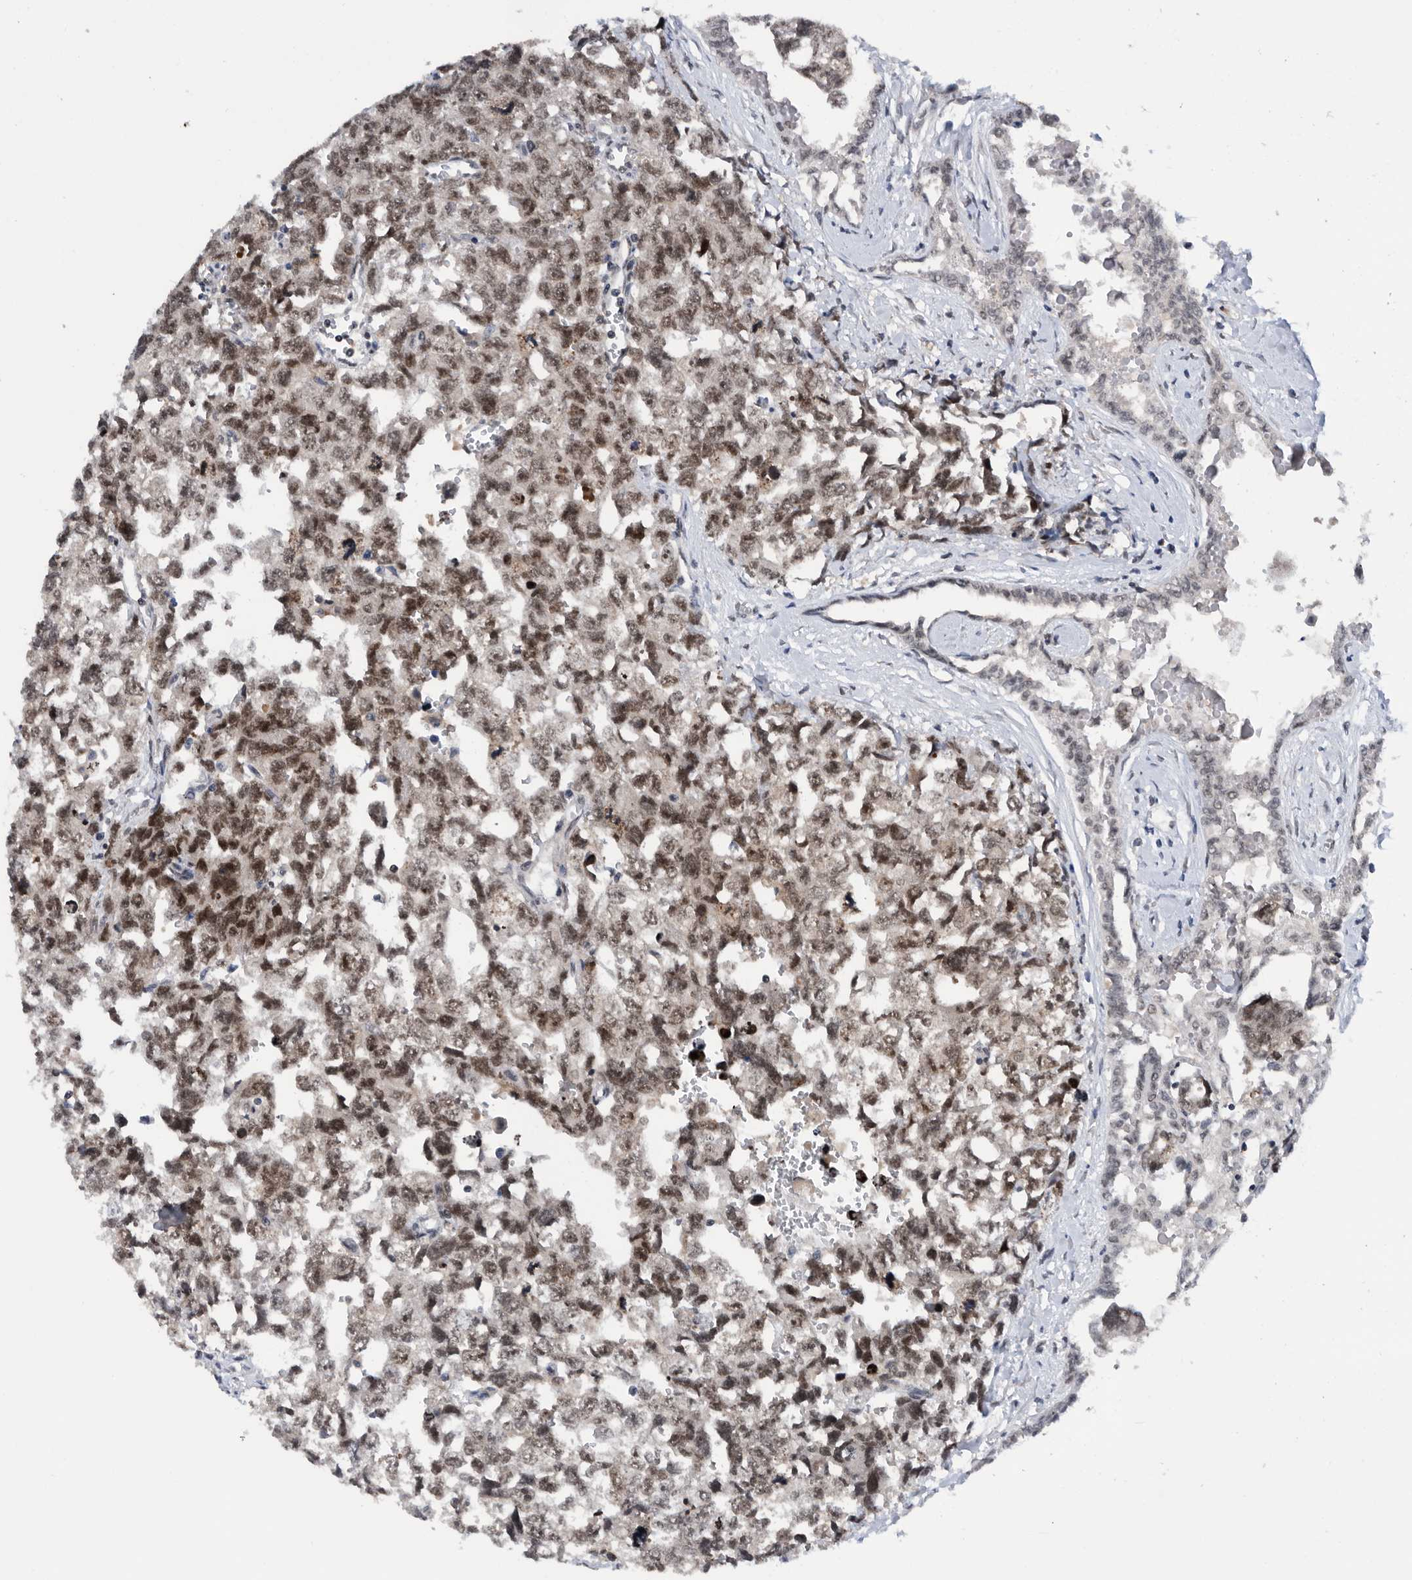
{"staining": {"intensity": "moderate", "quantity": ">75%", "location": "nuclear"}, "tissue": "testis cancer", "cell_type": "Tumor cells", "image_type": "cancer", "snomed": [{"axis": "morphology", "description": "Carcinoma, Embryonal, NOS"}, {"axis": "topography", "description": "Testis"}], "caption": "Human testis cancer stained with a brown dye exhibits moderate nuclear positive staining in about >75% of tumor cells.", "gene": "ZNF260", "patient": {"sex": "male", "age": 31}}